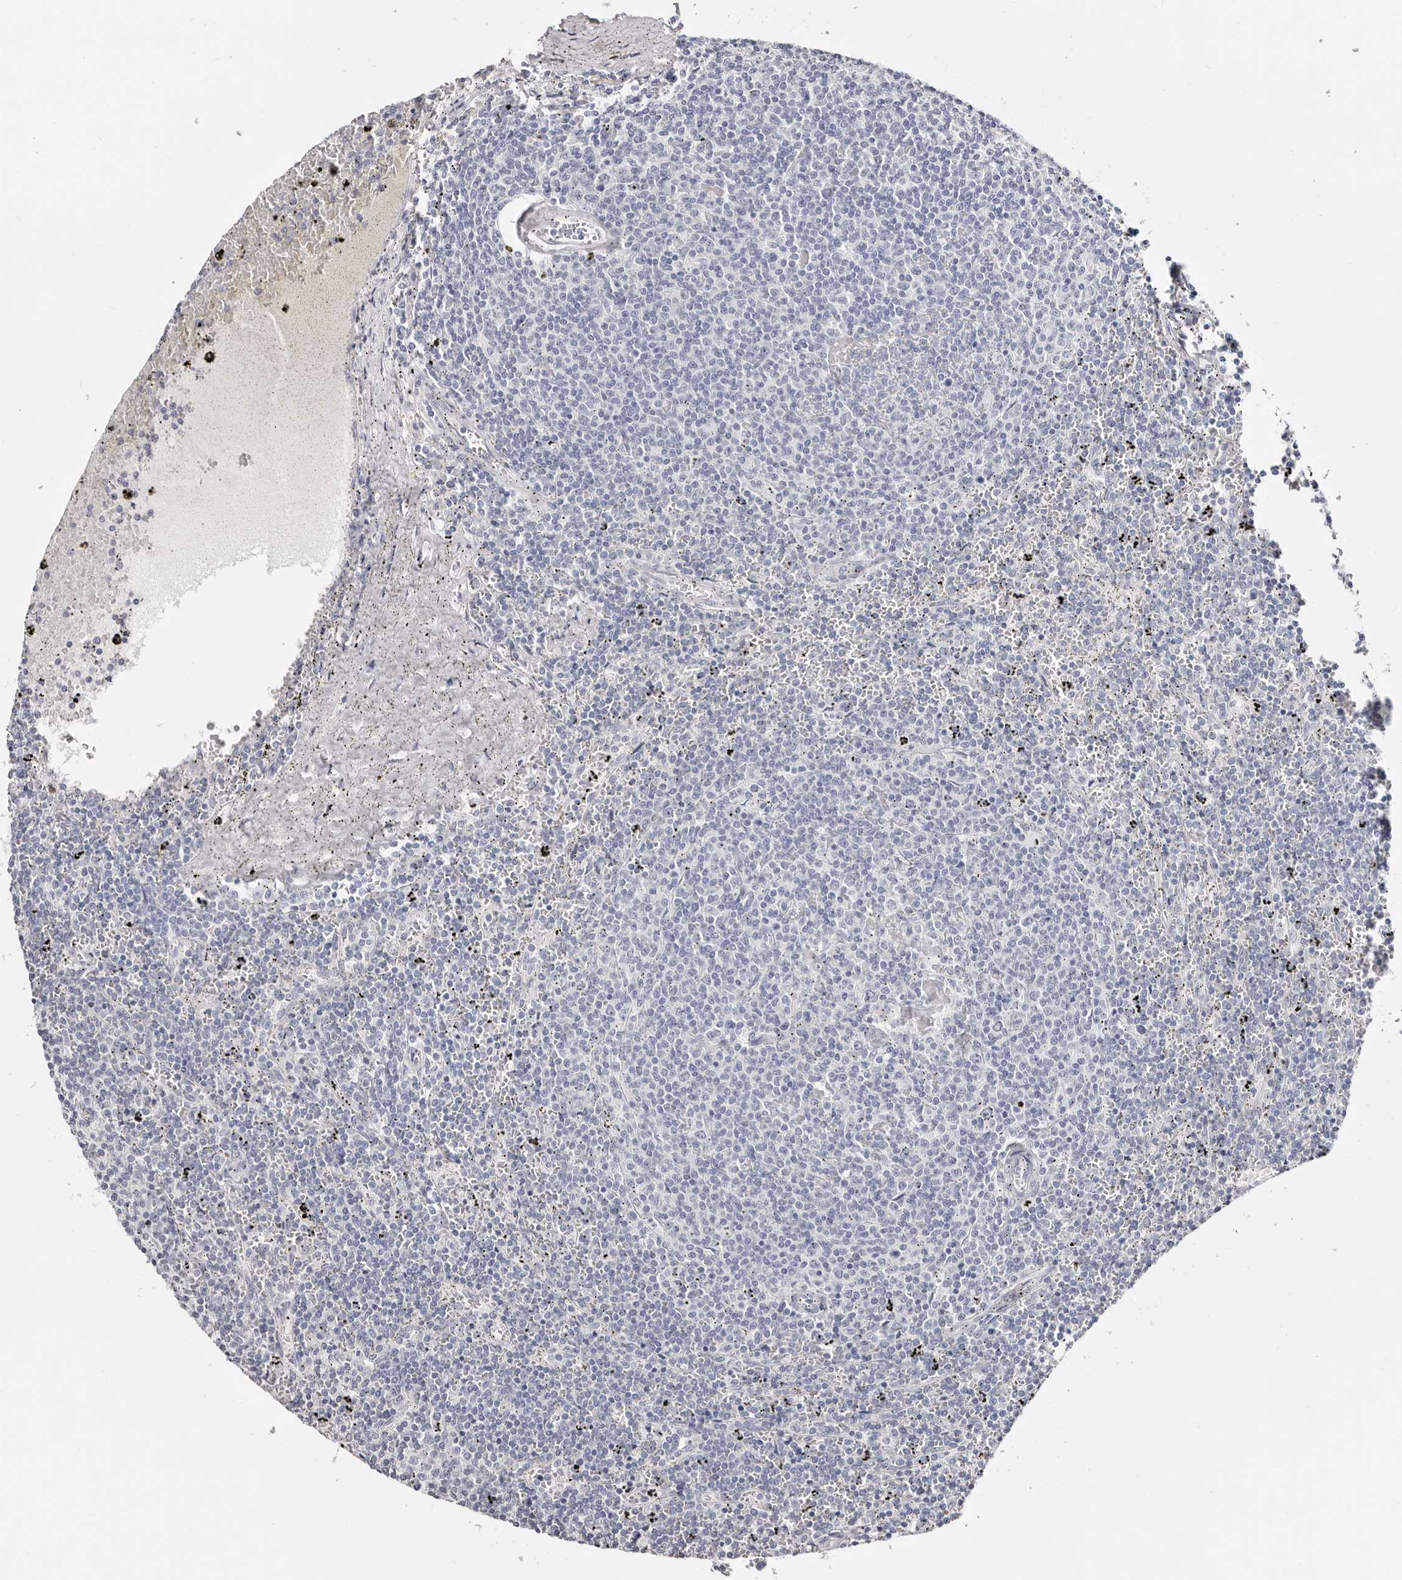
{"staining": {"intensity": "negative", "quantity": "none", "location": "none"}, "tissue": "lymphoma", "cell_type": "Tumor cells", "image_type": "cancer", "snomed": [{"axis": "morphology", "description": "Malignant lymphoma, non-Hodgkin's type, Low grade"}, {"axis": "topography", "description": "Spleen"}], "caption": "Lymphoma was stained to show a protein in brown. There is no significant positivity in tumor cells.", "gene": "AKNAD1", "patient": {"sex": "female", "age": 50}}